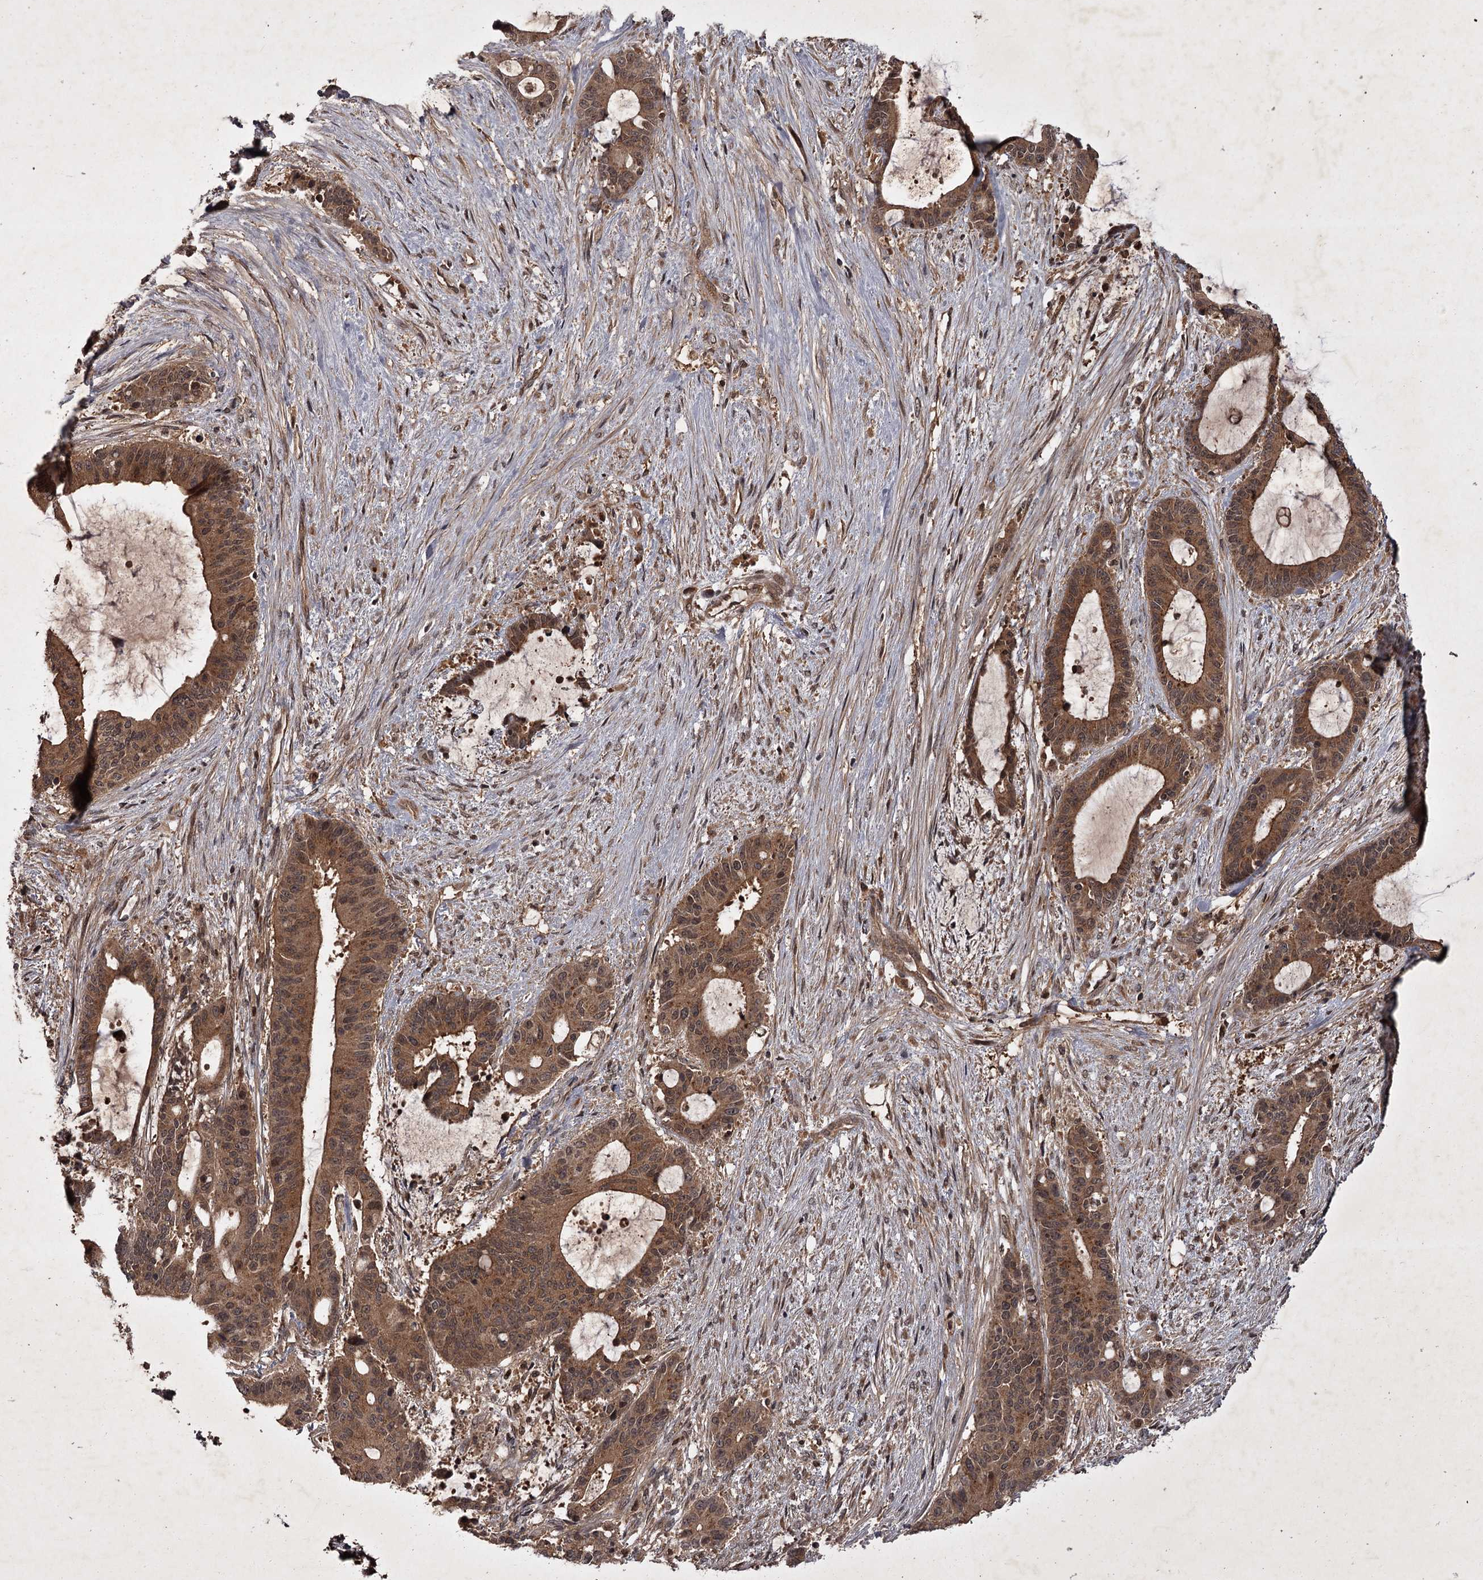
{"staining": {"intensity": "moderate", "quantity": ">75%", "location": "cytoplasmic/membranous"}, "tissue": "liver cancer", "cell_type": "Tumor cells", "image_type": "cancer", "snomed": [{"axis": "morphology", "description": "Normal tissue, NOS"}, {"axis": "morphology", "description": "Cholangiocarcinoma"}, {"axis": "topography", "description": "Liver"}, {"axis": "topography", "description": "Peripheral nerve tissue"}], "caption": "Moderate cytoplasmic/membranous expression is appreciated in approximately >75% of tumor cells in liver cancer.", "gene": "TBC1D23", "patient": {"sex": "female", "age": 73}}